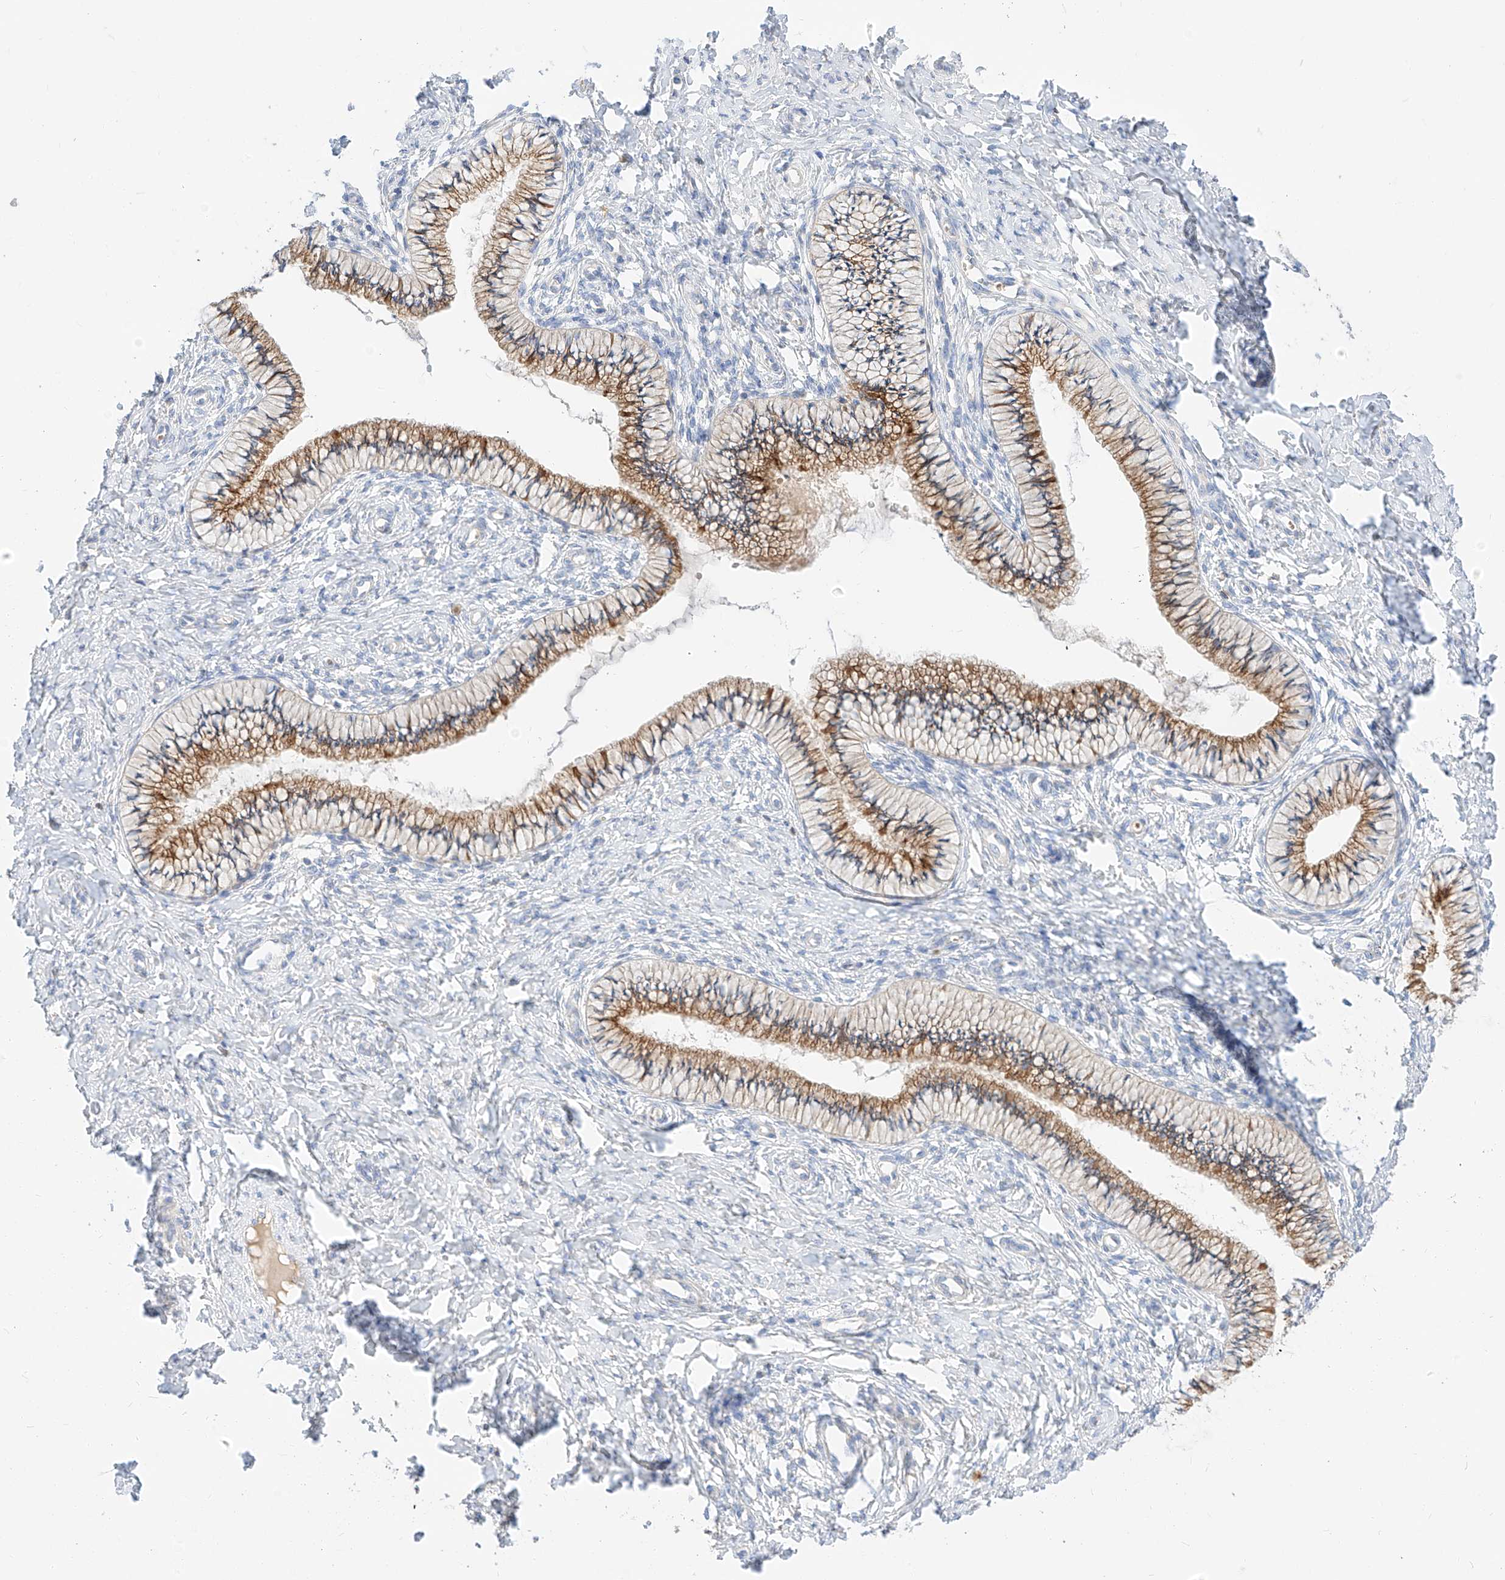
{"staining": {"intensity": "moderate", "quantity": ">75%", "location": "cytoplasmic/membranous"}, "tissue": "cervix", "cell_type": "Glandular cells", "image_type": "normal", "snomed": [{"axis": "morphology", "description": "Normal tissue, NOS"}, {"axis": "topography", "description": "Cervix"}], "caption": "The immunohistochemical stain shows moderate cytoplasmic/membranous expression in glandular cells of benign cervix.", "gene": "MAP7", "patient": {"sex": "female", "age": 36}}